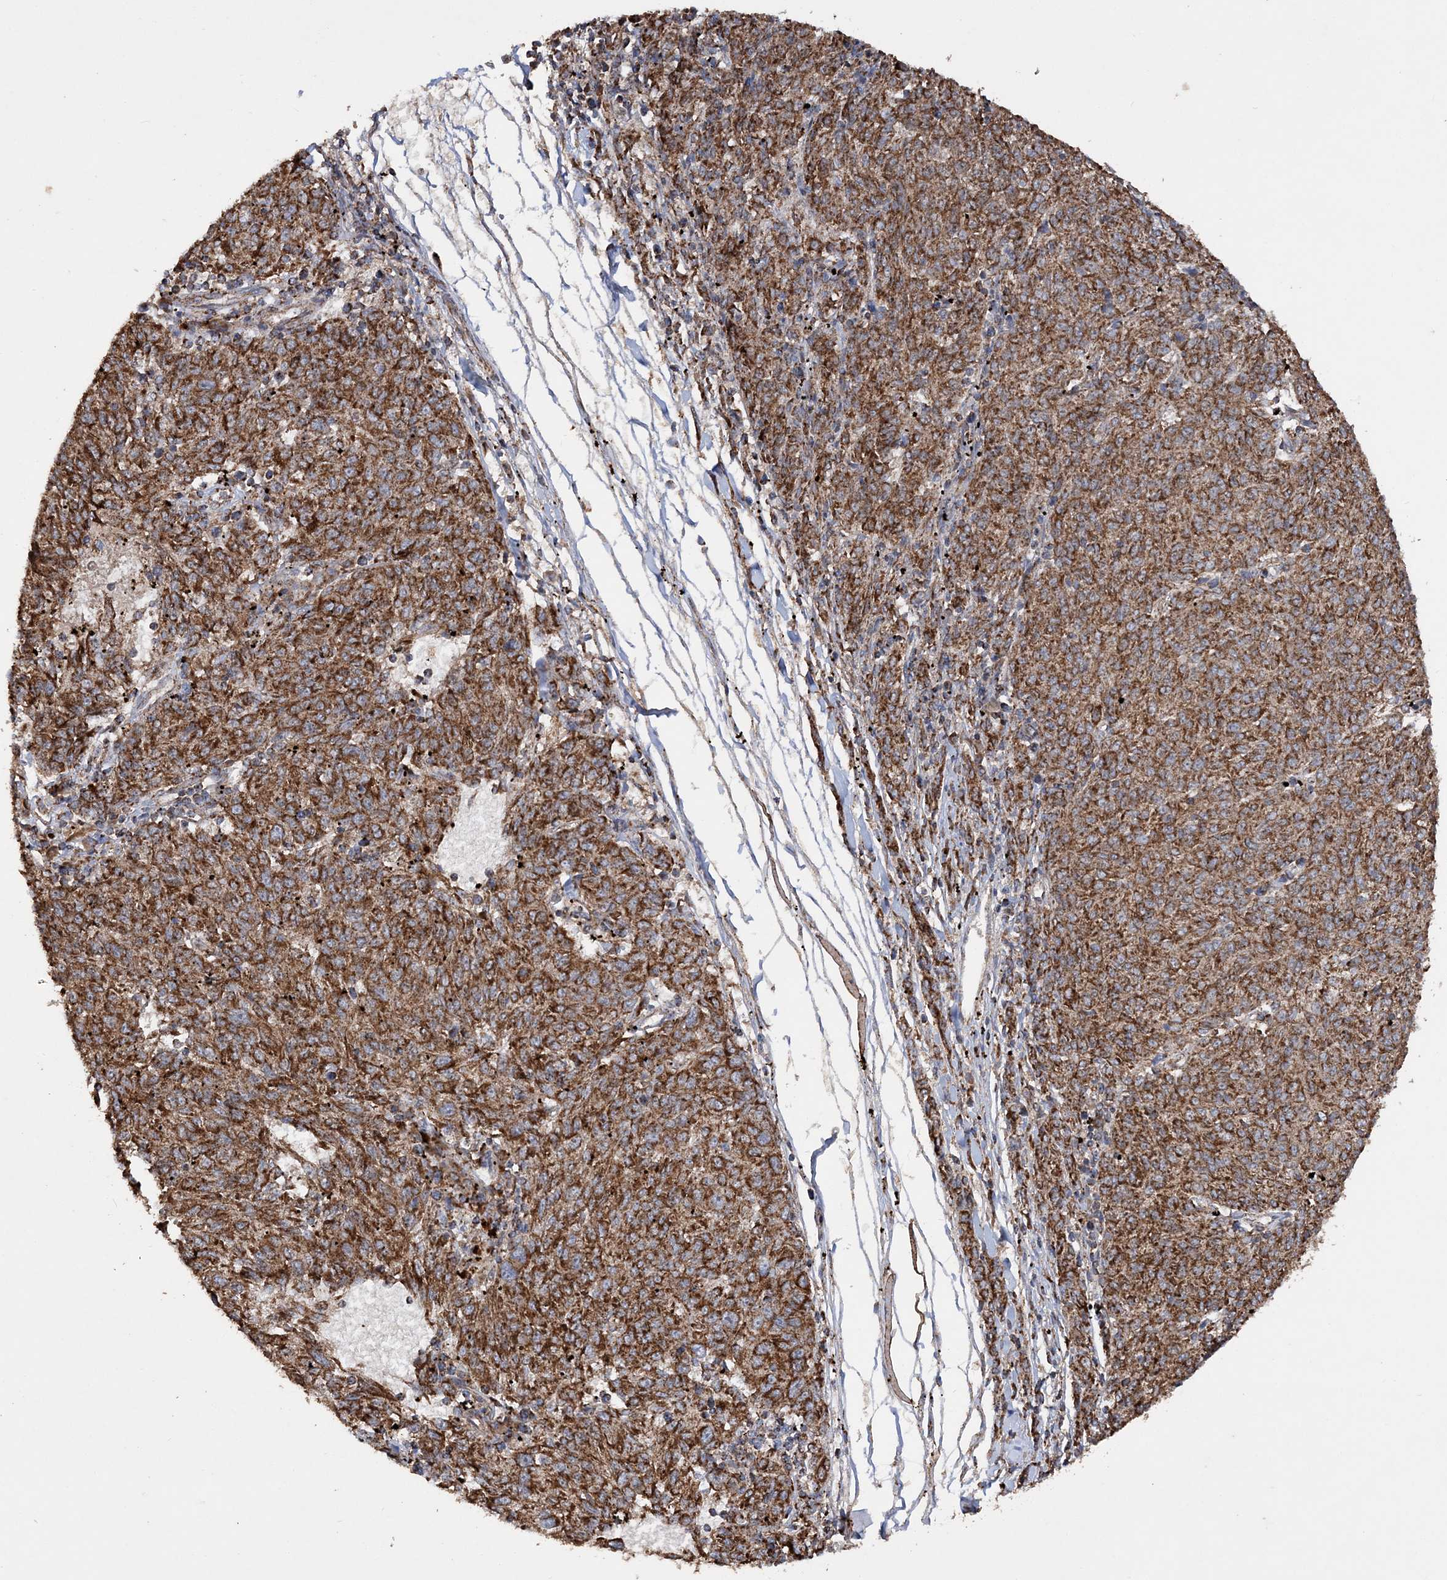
{"staining": {"intensity": "strong", "quantity": ">75%", "location": "cytoplasmic/membranous"}, "tissue": "melanoma", "cell_type": "Tumor cells", "image_type": "cancer", "snomed": [{"axis": "morphology", "description": "Malignant melanoma, NOS"}, {"axis": "topography", "description": "Skin"}], "caption": "Melanoma stained with DAB (3,3'-diaminobenzidine) IHC displays high levels of strong cytoplasmic/membranous staining in about >75% of tumor cells. The staining was performed using DAB to visualize the protein expression in brown, while the nuclei were stained in blue with hematoxylin (Magnification: 20x).", "gene": "POC5", "patient": {"sex": "female", "age": 72}}